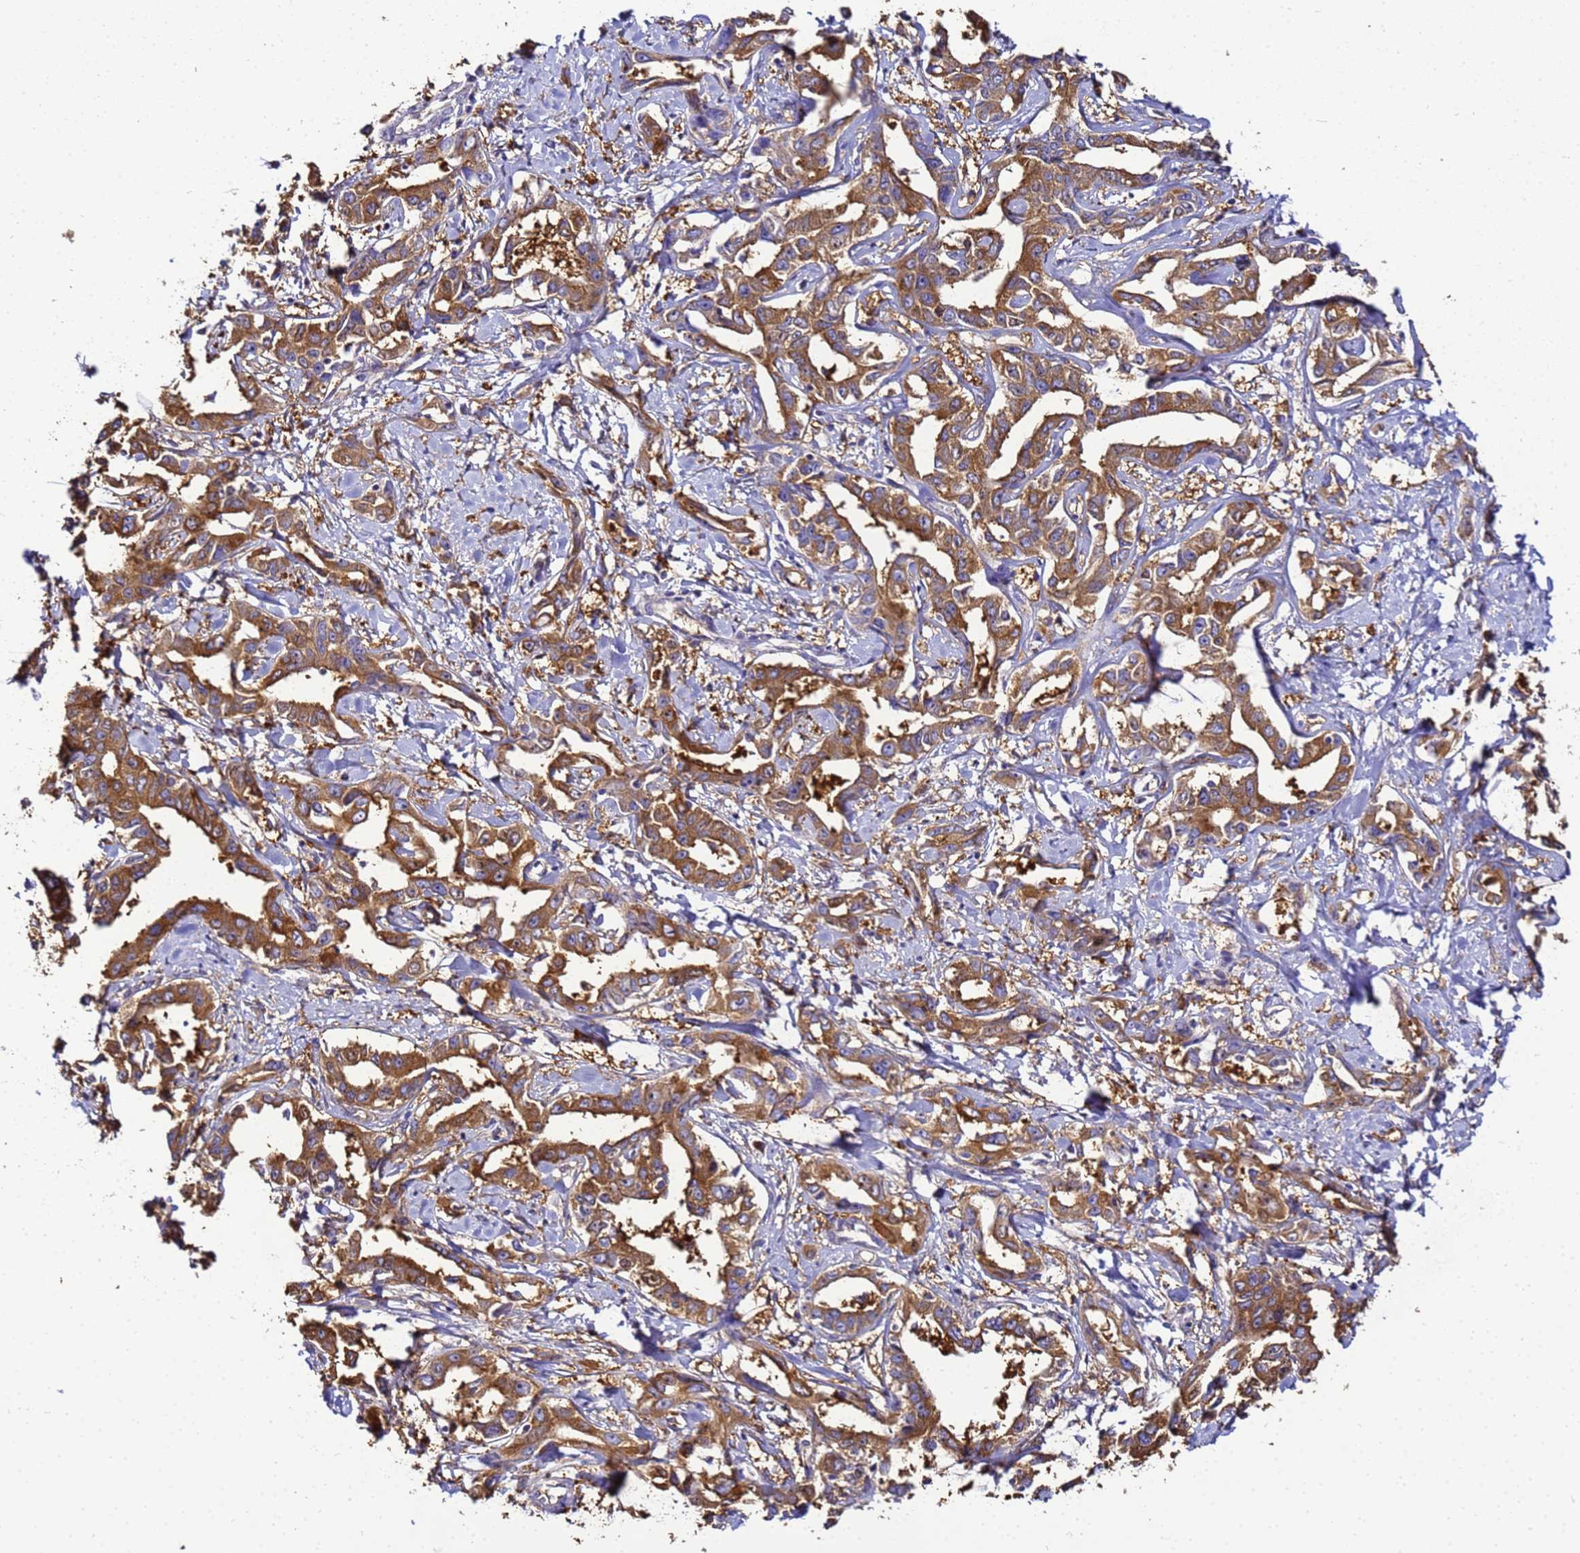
{"staining": {"intensity": "moderate", "quantity": ">75%", "location": "cytoplasmic/membranous"}, "tissue": "liver cancer", "cell_type": "Tumor cells", "image_type": "cancer", "snomed": [{"axis": "morphology", "description": "Cholangiocarcinoma"}, {"axis": "topography", "description": "Liver"}], "caption": "Liver cholangiocarcinoma was stained to show a protein in brown. There is medium levels of moderate cytoplasmic/membranous expression in about >75% of tumor cells. (Brightfield microscopy of DAB IHC at high magnification).", "gene": "NARS1", "patient": {"sex": "male", "age": 59}}